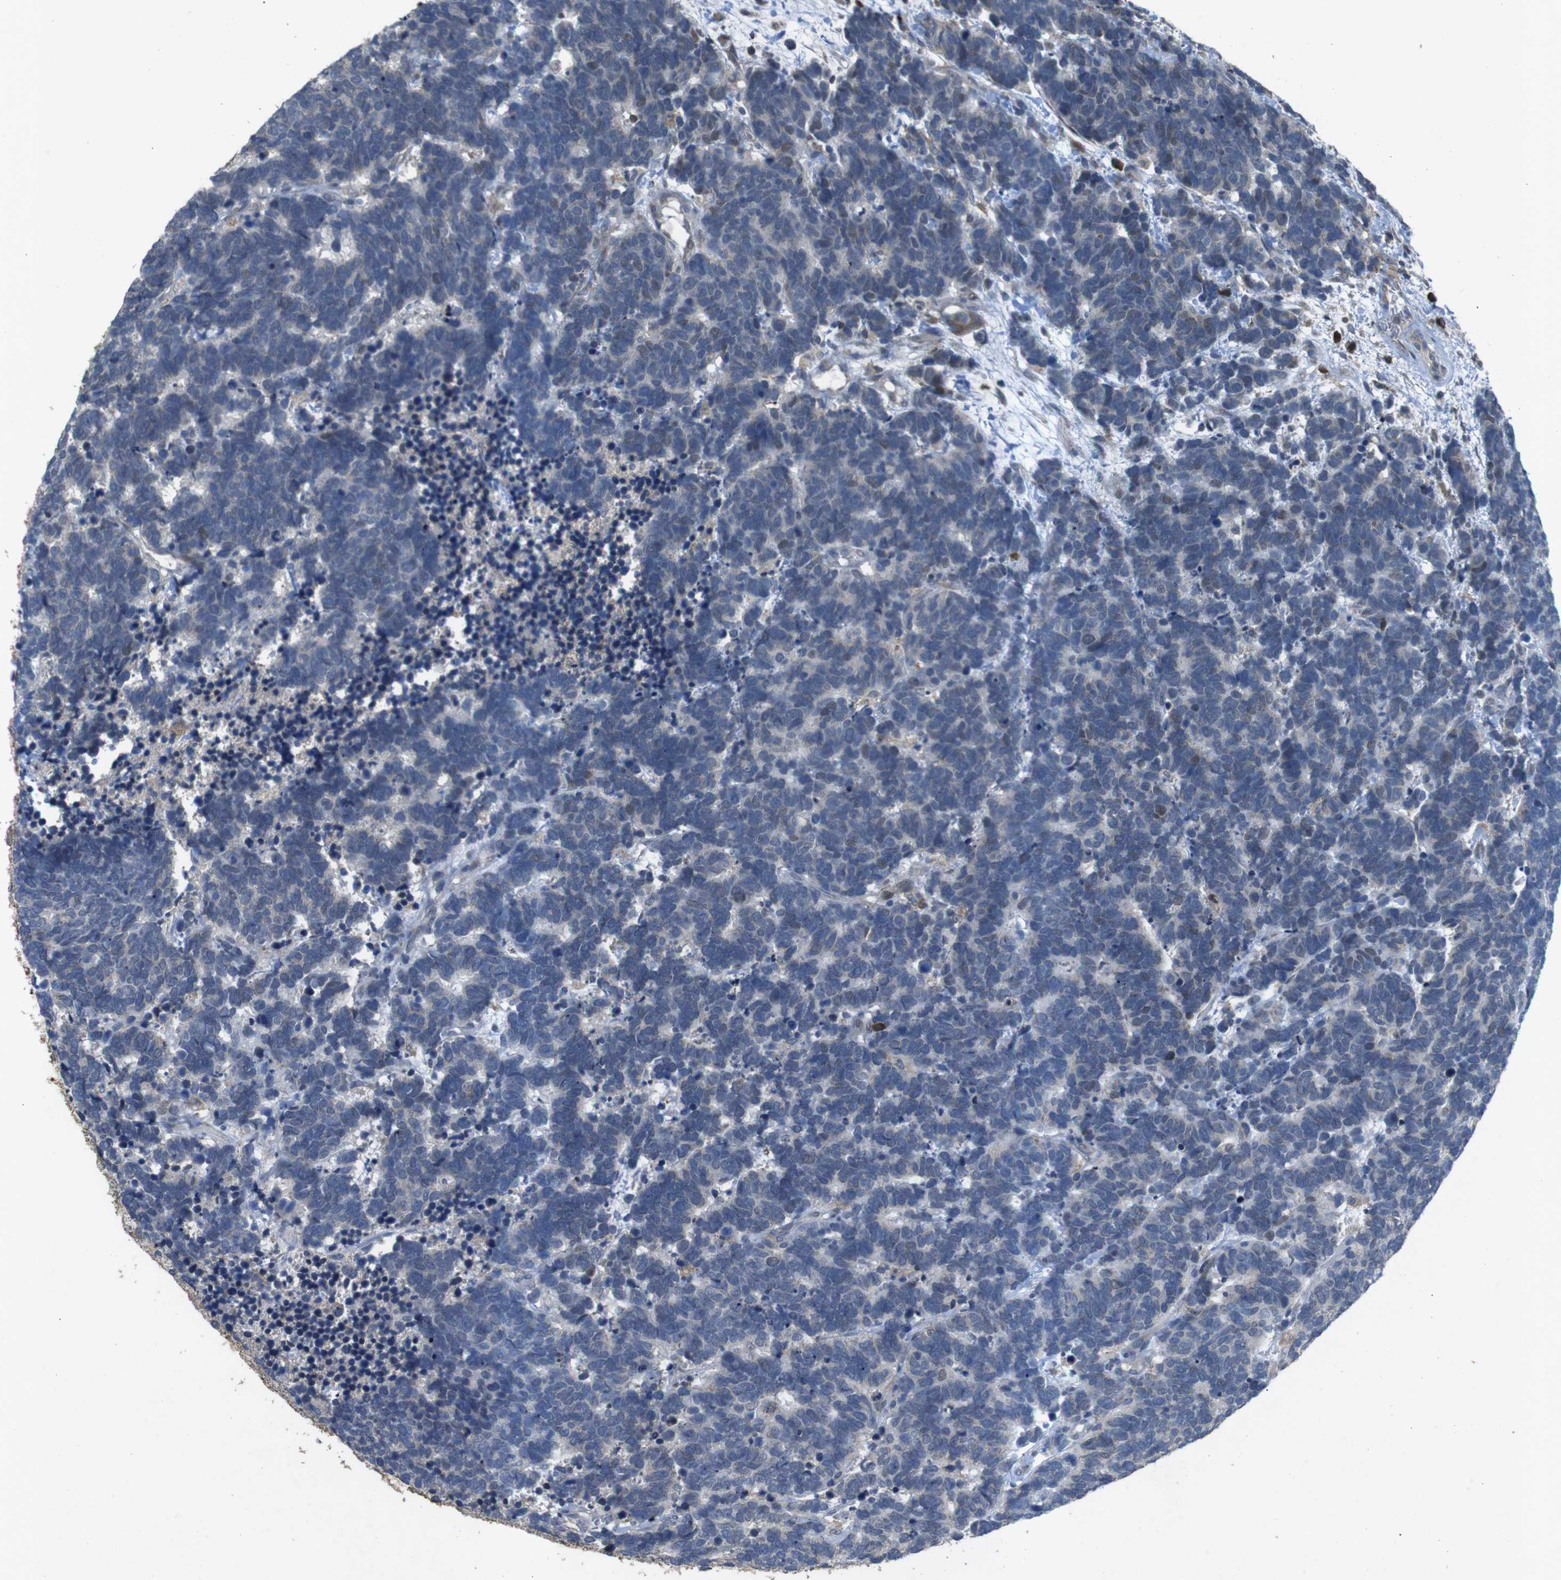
{"staining": {"intensity": "negative", "quantity": "none", "location": "none"}, "tissue": "carcinoid", "cell_type": "Tumor cells", "image_type": "cancer", "snomed": [{"axis": "morphology", "description": "Carcinoma, NOS"}, {"axis": "morphology", "description": "Carcinoid, malignant, NOS"}, {"axis": "topography", "description": "Urinary bladder"}], "caption": "A high-resolution histopathology image shows immunohistochemistry (IHC) staining of carcinoid, which displays no significant staining in tumor cells.", "gene": "MAGI2", "patient": {"sex": "male", "age": 57}}